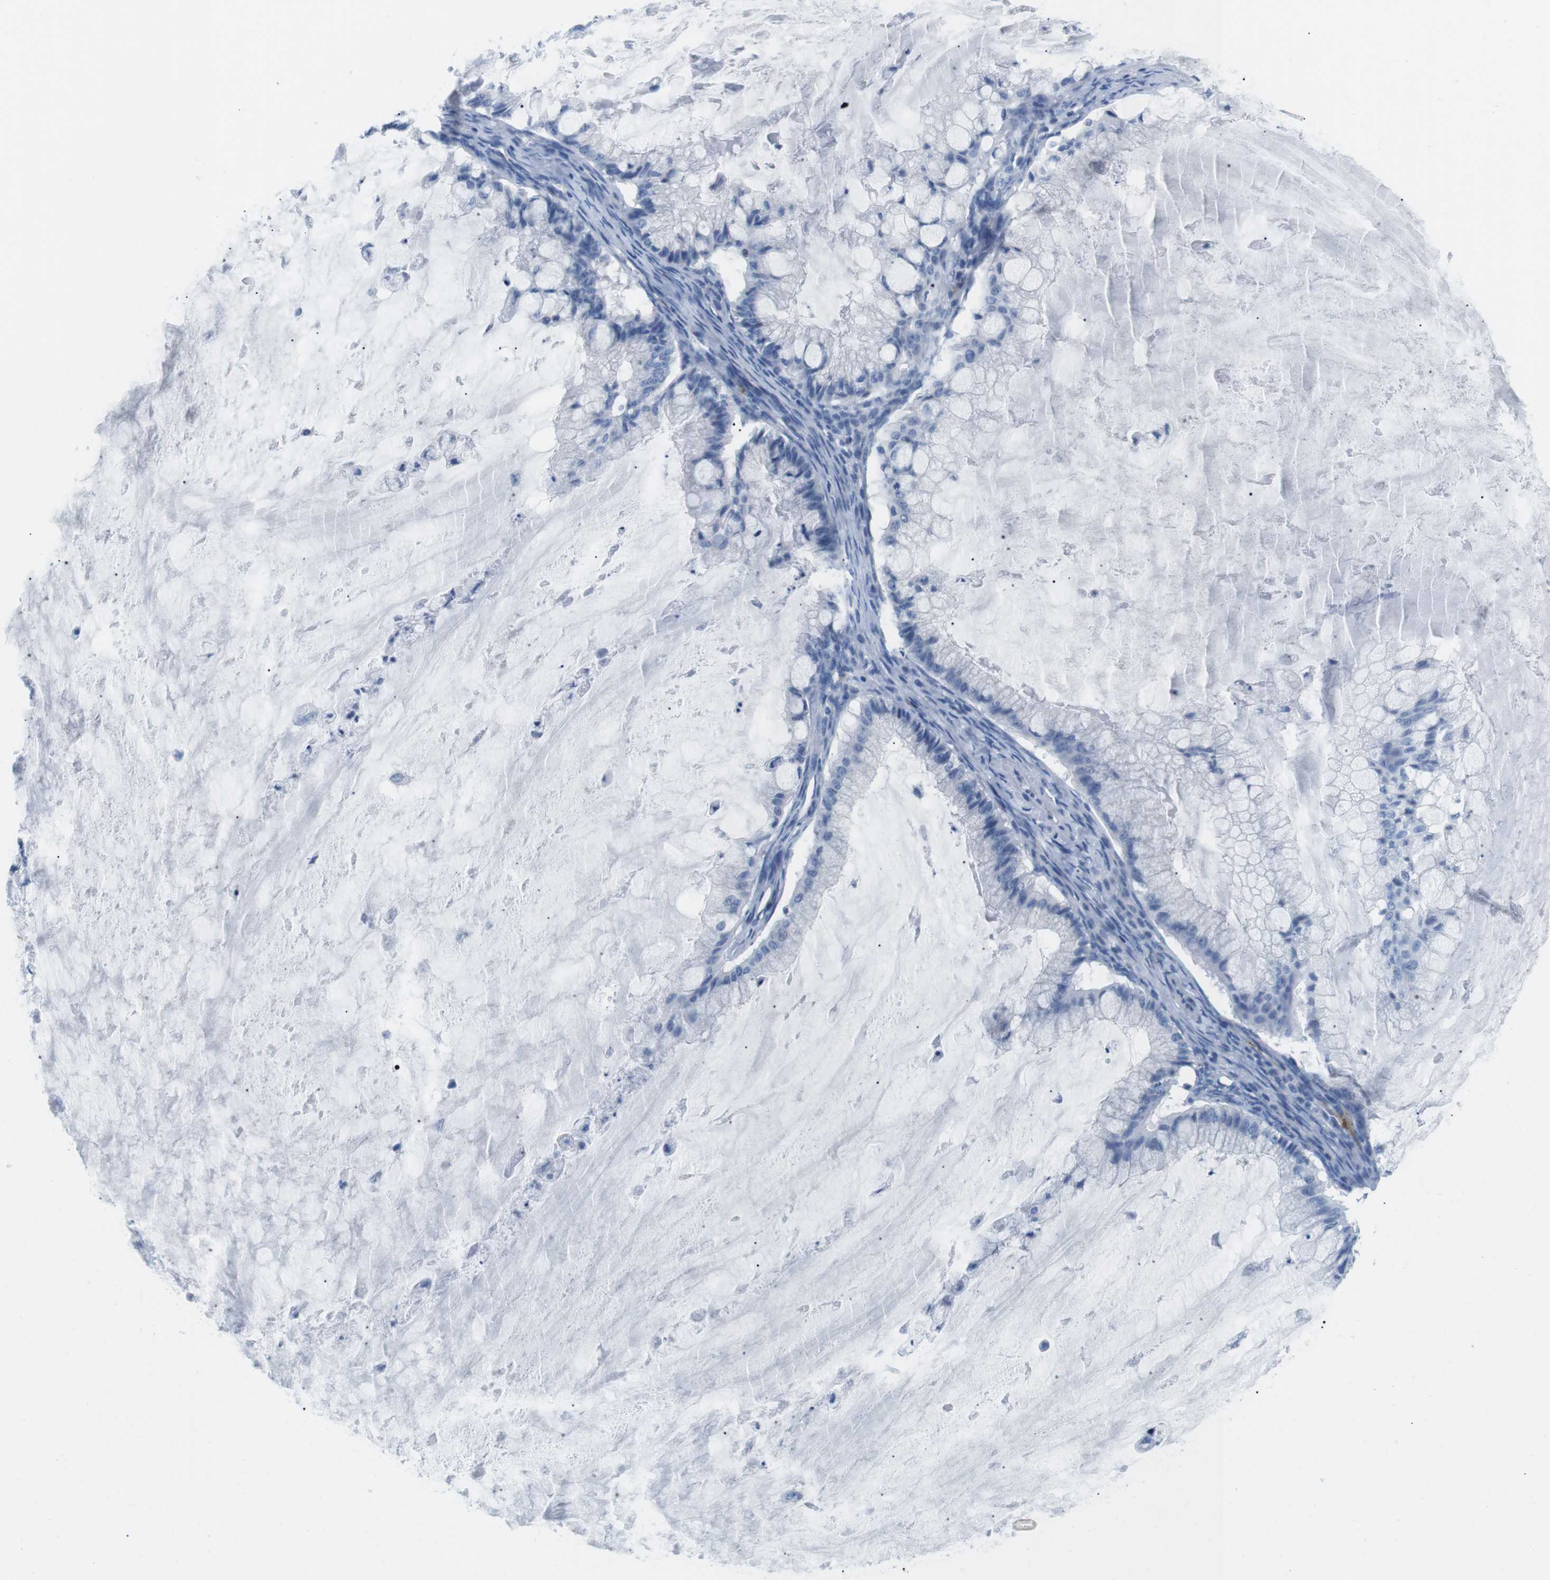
{"staining": {"intensity": "negative", "quantity": "none", "location": "none"}, "tissue": "ovarian cancer", "cell_type": "Tumor cells", "image_type": "cancer", "snomed": [{"axis": "morphology", "description": "Cystadenocarcinoma, mucinous, NOS"}, {"axis": "topography", "description": "Ovary"}], "caption": "Micrograph shows no significant protein positivity in tumor cells of ovarian mucinous cystadenocarcinoma.", "gene": "TNFRSF4", "patient": {"sex": "female", "age": 57}}